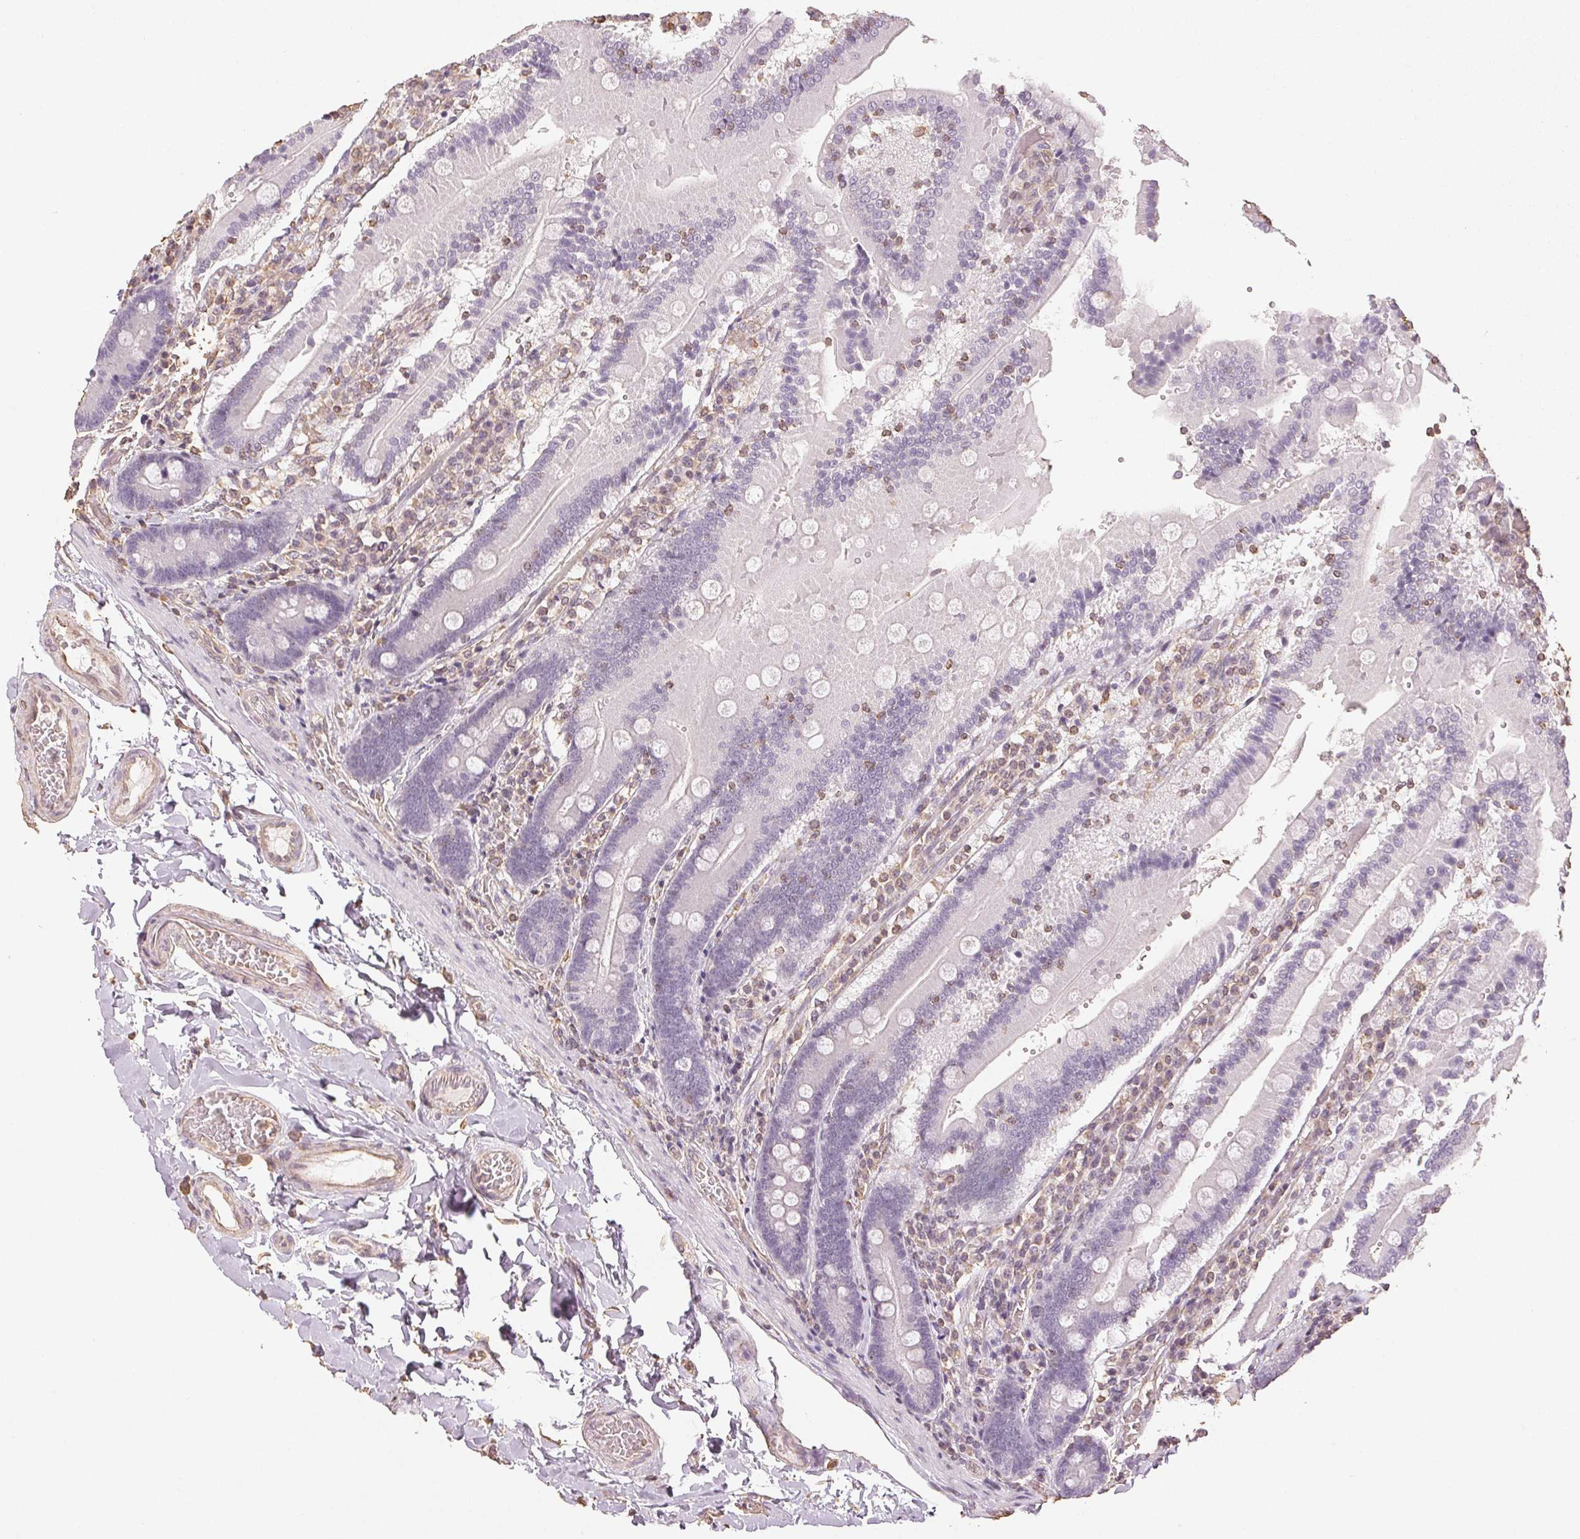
{"staining": {"intensity": "negative", "quantity": "none", "location": "none"}, "tissue": "duodenum", "cell_type": "Glandular cells", "image_type": "normal", "snomed": [{"axis": "morphology", "description": "Normal tissue, NOS"}, {"axis": "topography", "description": "Duodenum"}], "caption": "IHC of normal human duodenum displays no expression in glandular cells. (Stains: DAB immunohistochemistry (IHC) with hematoxylin counter stain, Microscopy: brightfield microscopy at high magnification).", "gene": "COL7A1", "patient": {"sex": "female", "age": 62}}